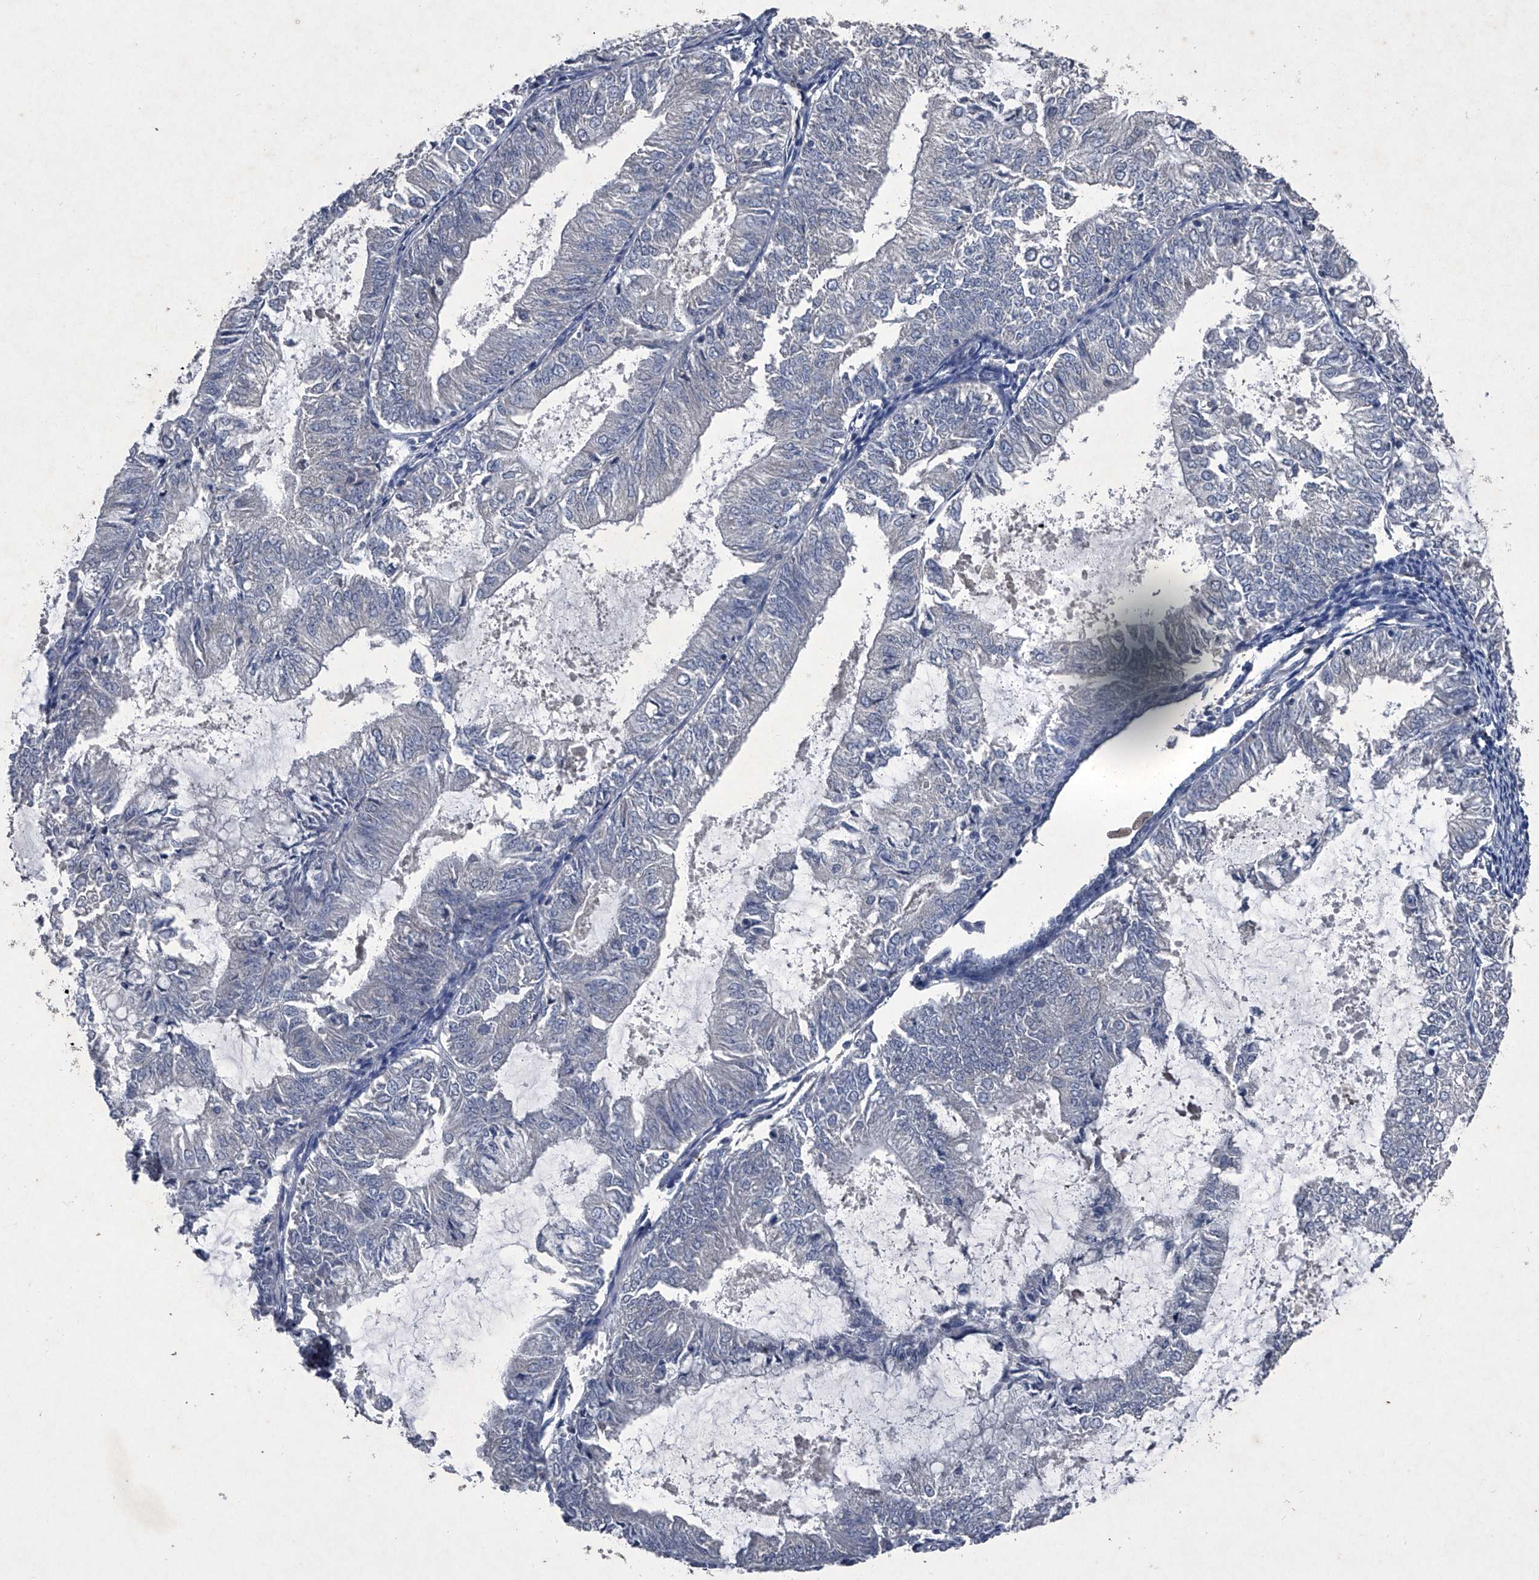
{"staining": {"intensity": "negative", "quantity": "none", "location": "none"}, "tissue": "endometrial cancer", "cell_type": "Tumor cells", "image_type": "cancer", "snomed": [{"axis": "morphology", "description": "Adenocarcinoma, NOS"}, {"axis": "topography", "description": "Endometrium"}], "caption": "Immunohistochemistry of endometrial adenocarcinoma demonstrates no positivity in tumor cells. The staining was performed using DAB to visualize the protein expression in brown, while the nuclei were stained in blue with hematoxylin (Magnification: 20x).", "gene": "MAPKAP1", "patient": {"sex": "female", "age": 57}}